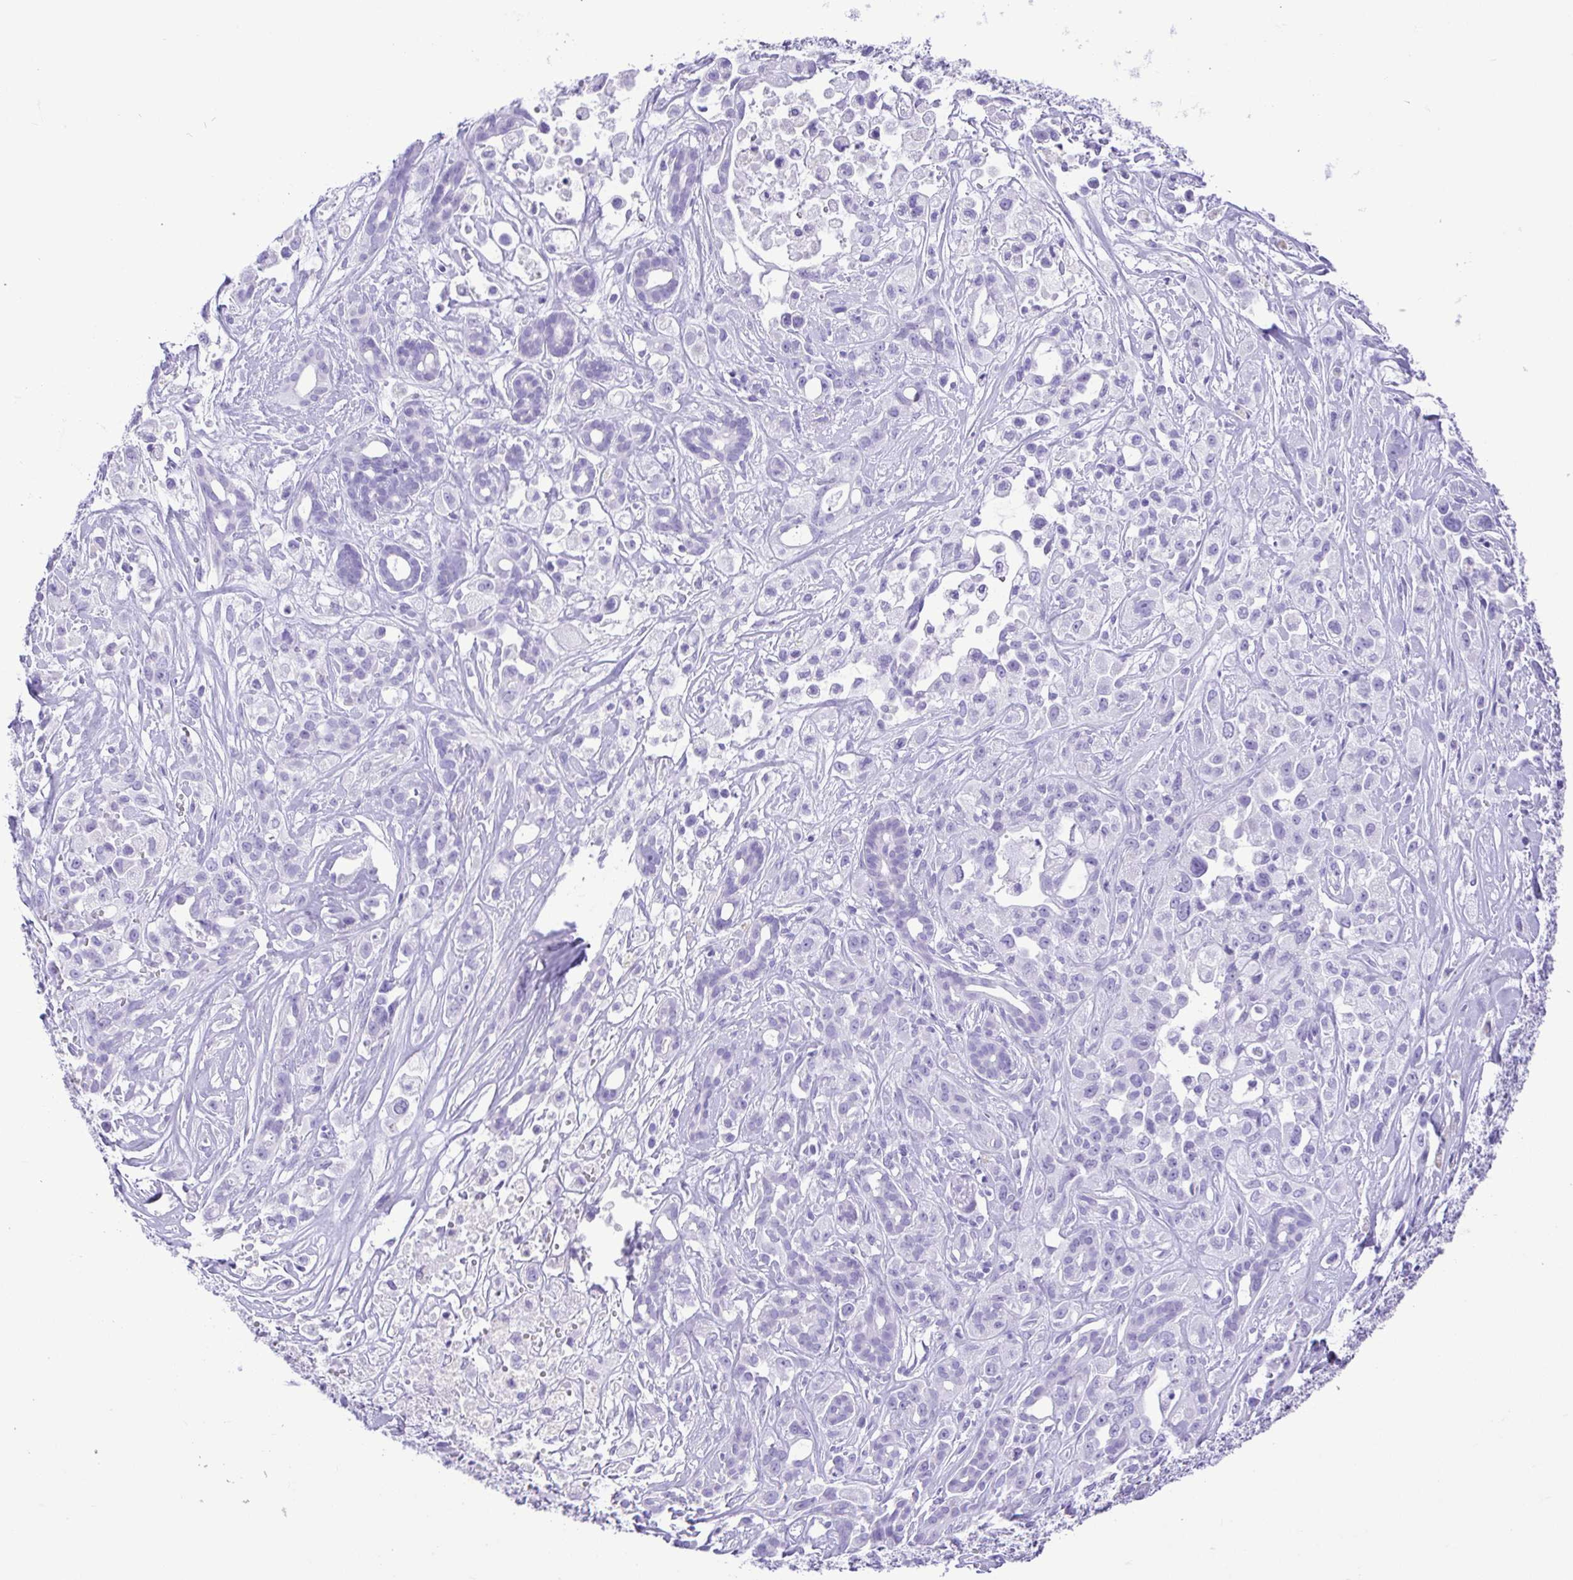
{"staining": {"intensity": "negative", "quantity": "none", "location": "none"}, "tissue": "pancreatic cancer", "cell_type": "Tumor cells", "image_type": "cancer", "snomed": [{"axis": "morphology", "description": "Adenocarcinoma, NOS"}, {"axis": "topography", "description": "Pancreas"}], "caption": "Pancreatic cancer was stained to show a protein in brown. There is no significant positivity in tumor cells.", "gene": "CDSN", "patient": {"sex": "male", "age": 44}}